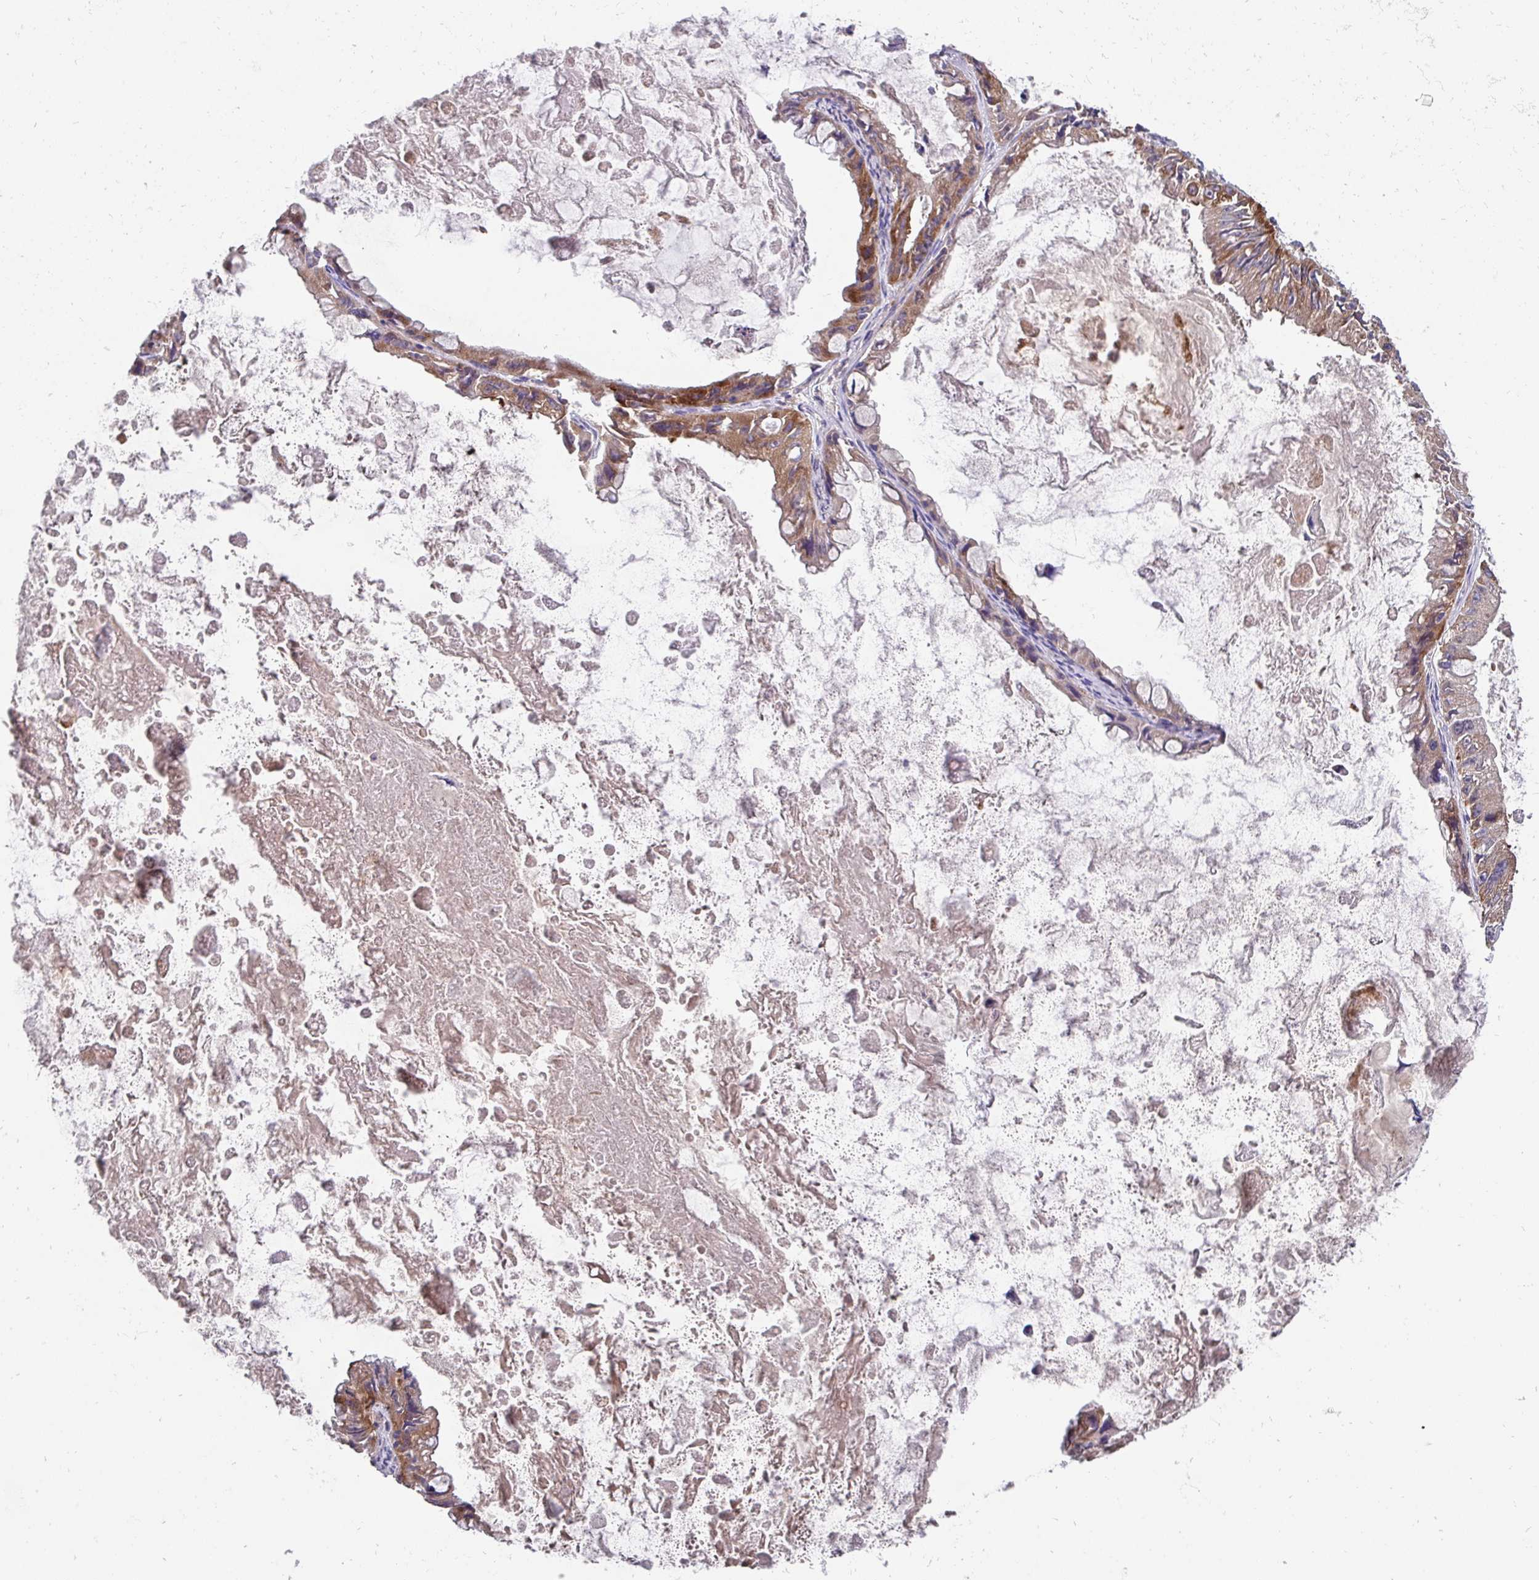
{"staining": {"intensity": "moderate", "quantity": "25%-75%", "location": "cytoplasmic/membranous"}, "tissue": "ovarian cancer", "cell_type": "Tumor cells", "image_type": "cancer", "snomed": [{"axis": "morphology", "description": "Cystadenocarcinoma, mucinous, NOS"}, {"axis": "topography", "description": "Ovary"}], "caption": "There is medium levels of moderate cytoplasmic/membranous staining in tumor cells of ovarian mucinous cystadenocarcinoma, as demonstrated by immunohistochemical staining (brown color).", "gene": "EIF4B", "patient": {"sex": "female", "age": 61}}